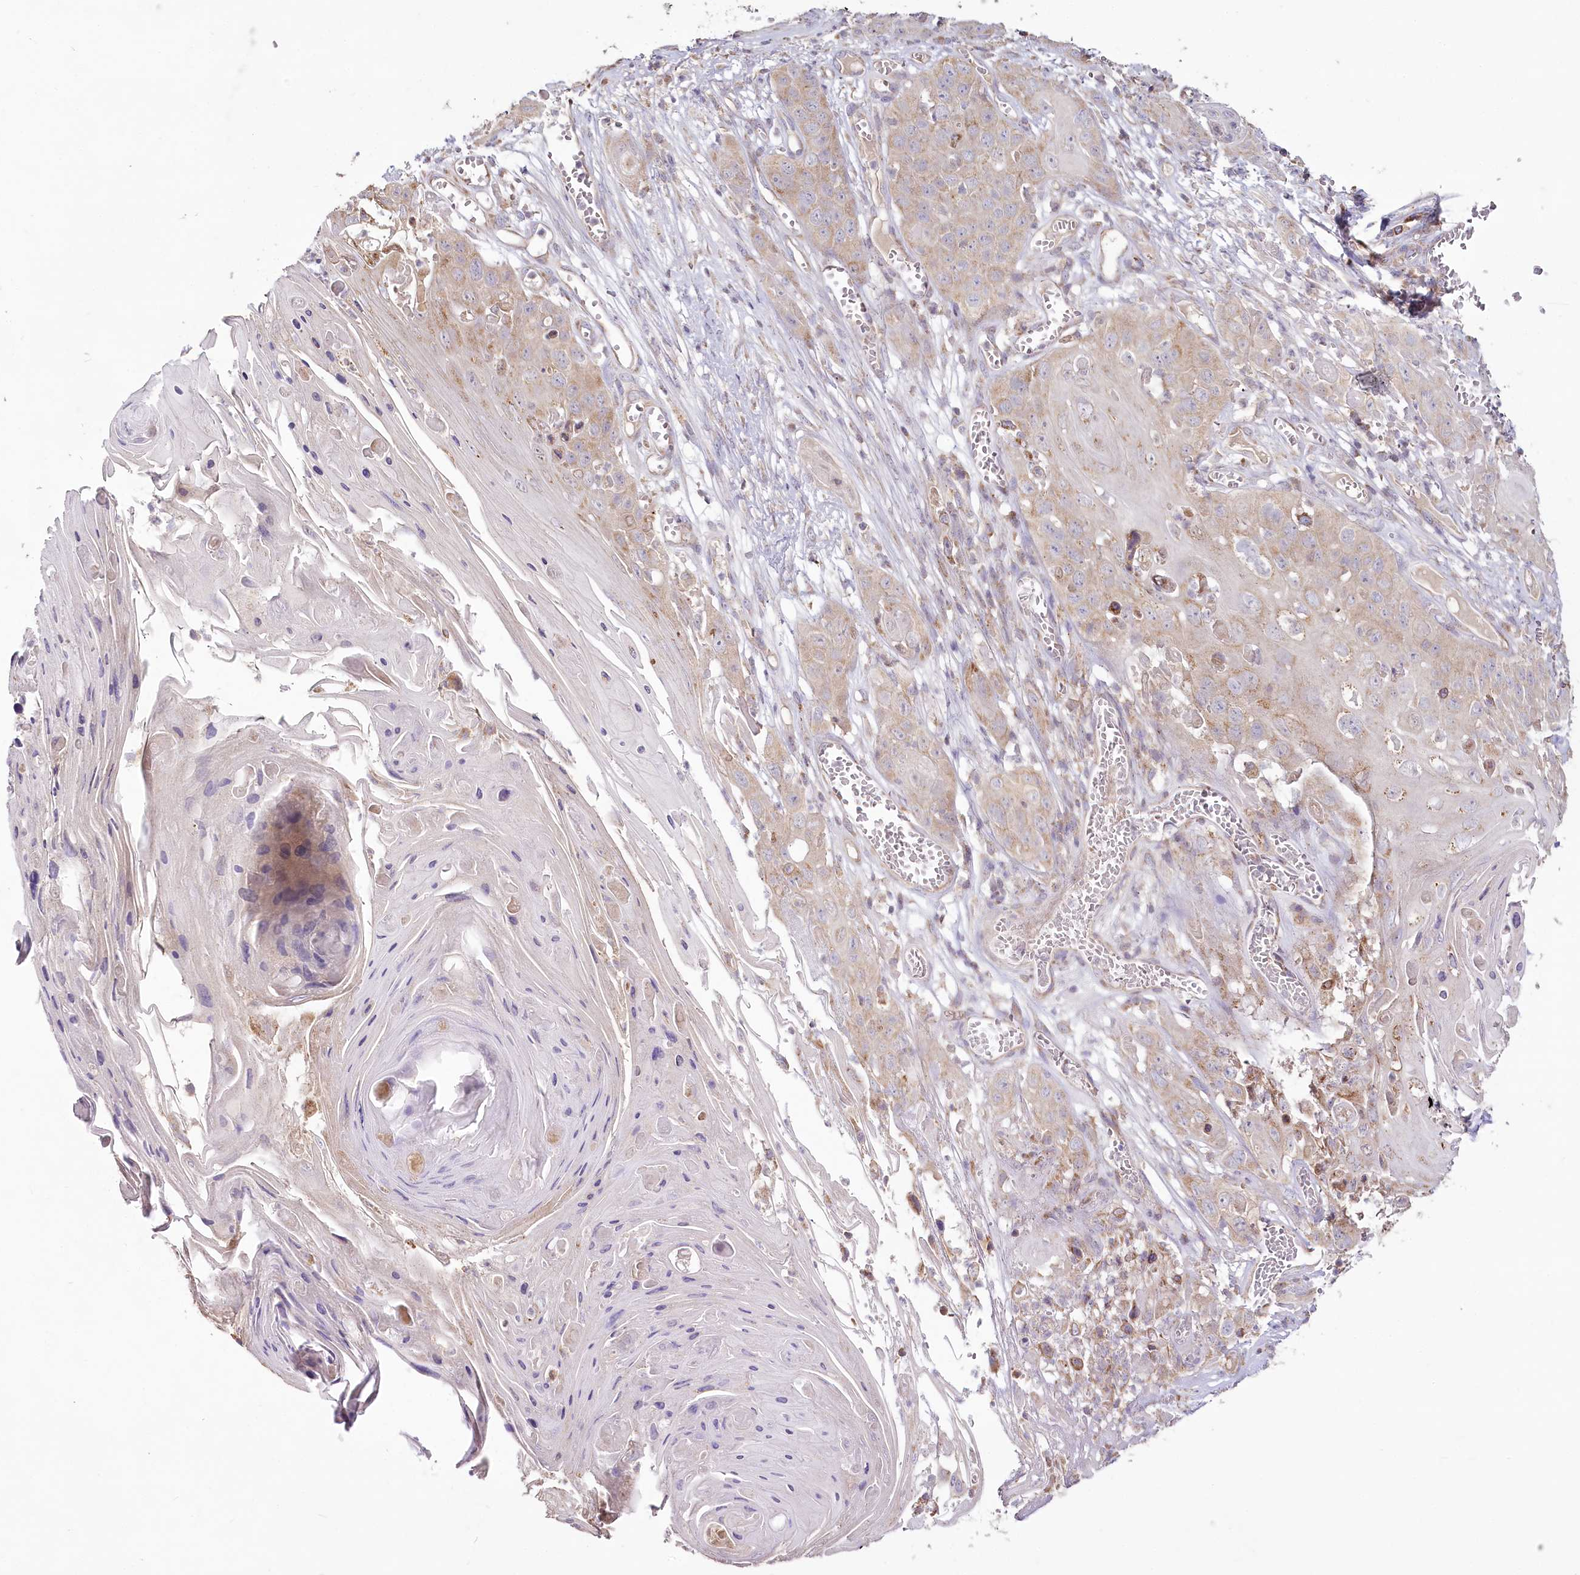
{"staining": {"intensity": "weak", "quantity": ">75%", "location": "cytoplasmic/membranous"}, "tissue": "skin cancer", "cell_type": "Tumor cells", "image_type": "cancer", "snomed": [{"axis": "morphology", "description": "Squamous cell carcinoma, NOS"}, {"axis": "topography", "description": "Skin"}], "caption": "High-magnification brightfield microscopy of skin squamous cell carcinoma stained with DAB (brown) and counterstained with hematoxylin (blue). tumor cells exhibit weak cytoplasmic/membranous positivity is seen in approximately>75% of cells.", "gene": "ACOX2", "patient": {"sex": "male", "age": 55}}